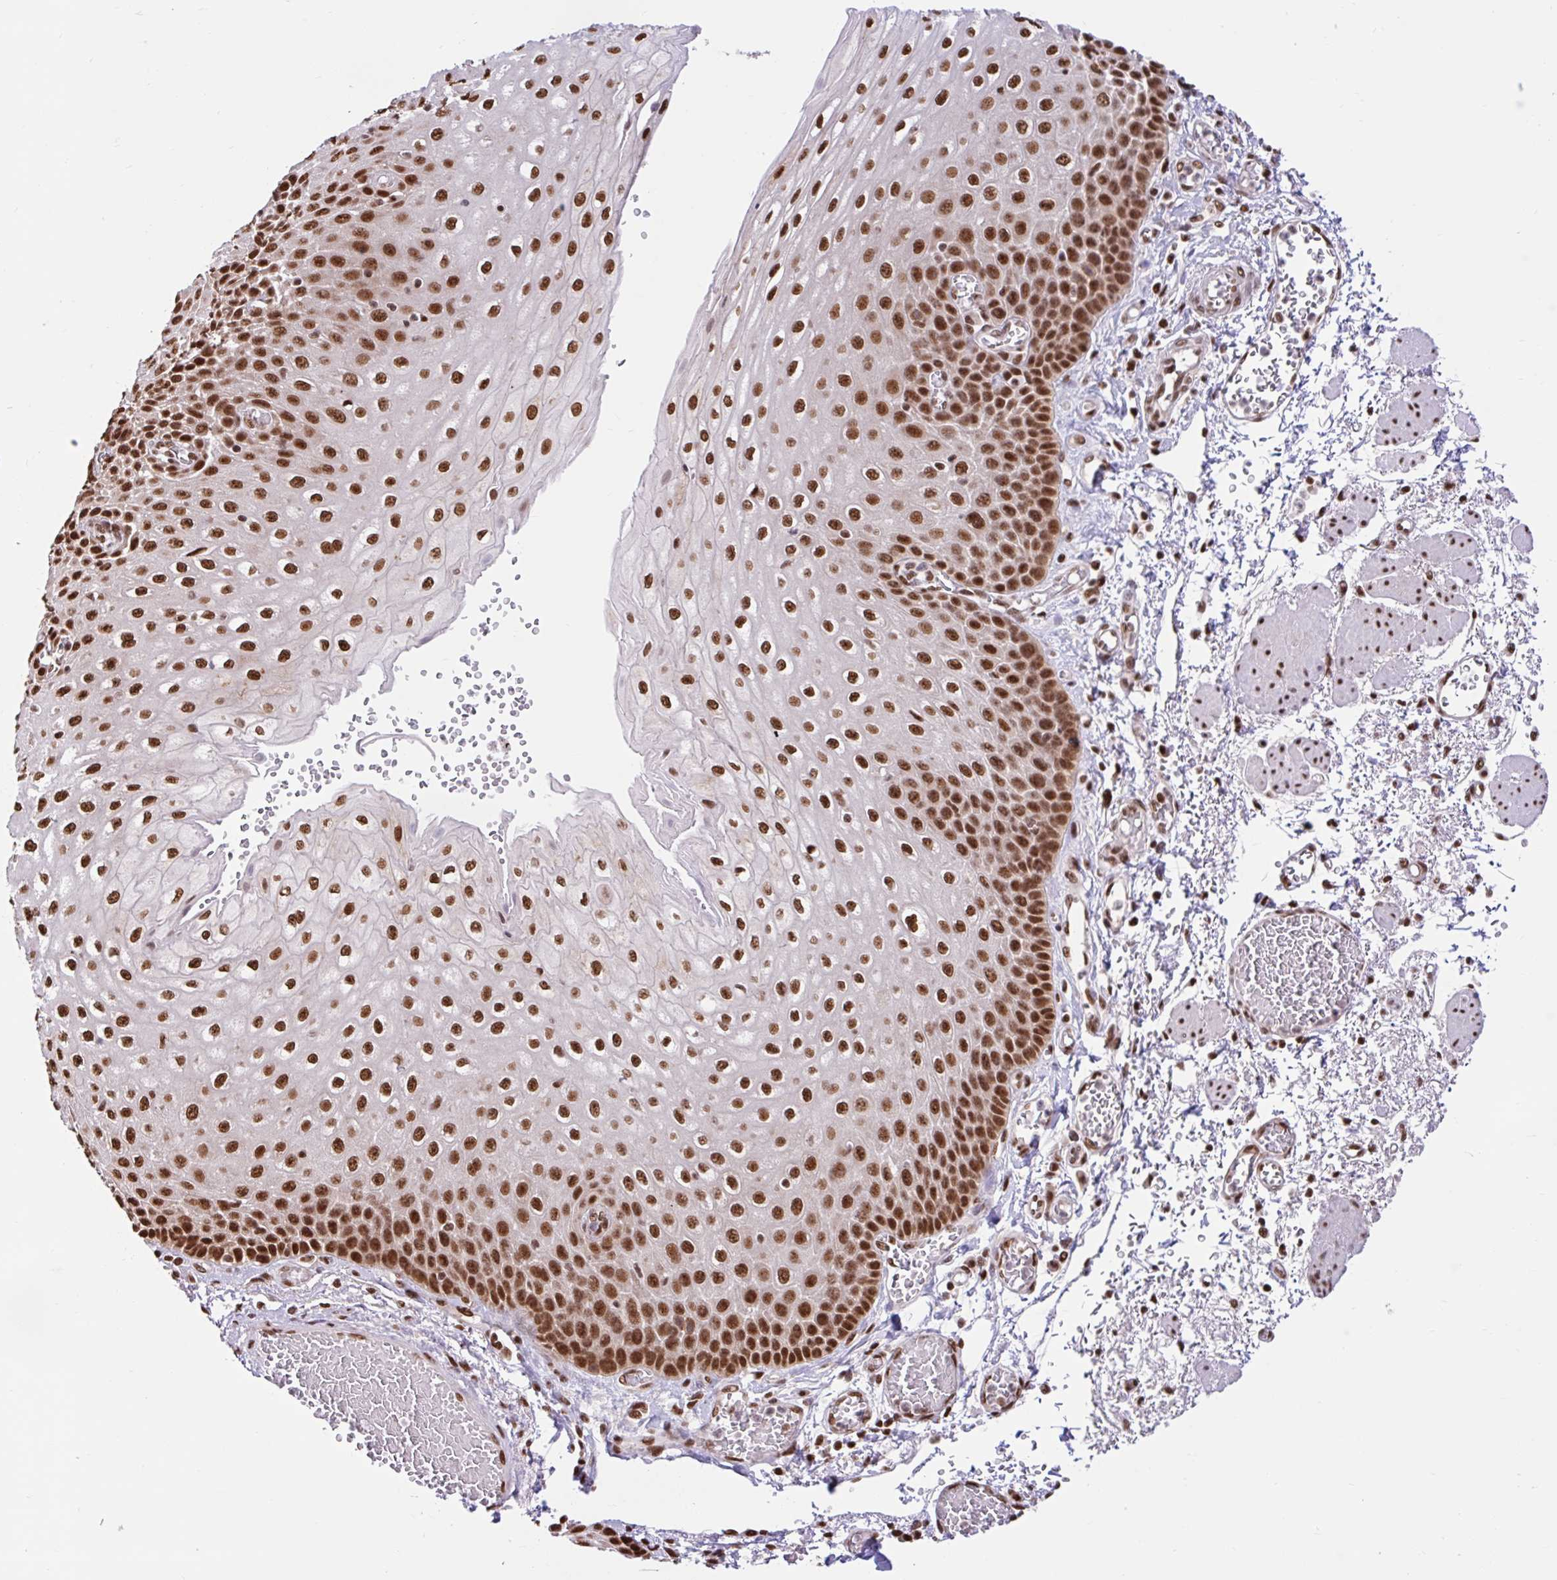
{"staining": {"intensity": "strong", "quantity": ">75%", "location": "nuclear"}, "tissue": "esophagus", "cell_type": "Squamous epithelial cells", "image_type": "normal", "snomed": [{"axis": "morphology", "description": "Normal tissue, NOS"}, {"axis": "morphology", "description": "Adenocarcinoma, NOS"}, {"axis": "topography", "description": "Esophagus"}], "caption": "Benign esophagus demonstrates strong nuclear positivity in about >75% of squamous epithelial cells (DAB (3,3'-diaminobenzidine) IHC, brown staining for protein, blue staining for nuclei)..", "gene": "ABCA9", "patient": {"sex": "male", "age": 81}}